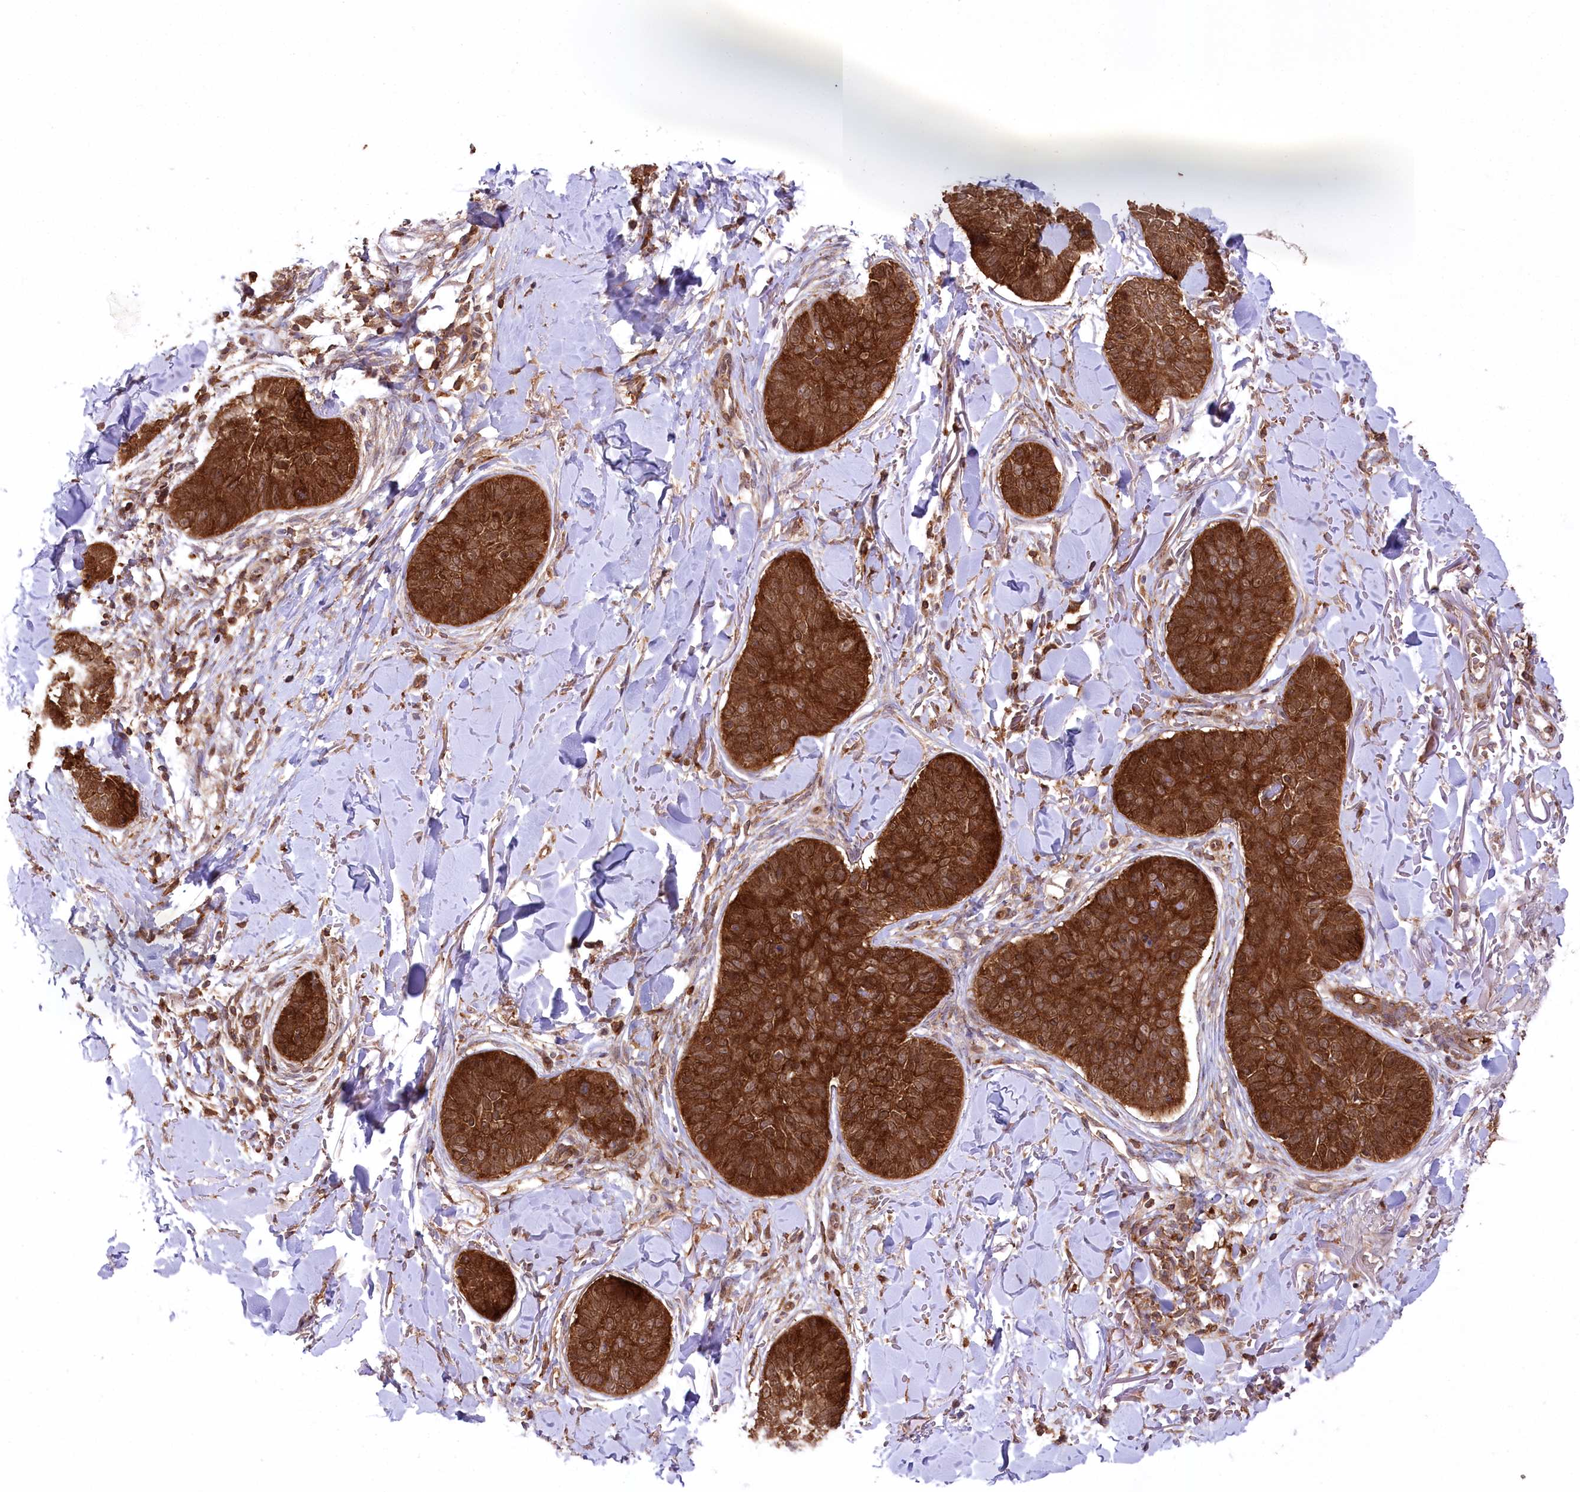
{"staining": {"intensity": "strong", "quantity": ">75%", "location": "cytoplasmic/membranous"}, "tissue": "skin cancer", "cell_type": "Tumor cells", "image_type": "cancer", "snomed": [{"axis": "morphology", "description": "Basal cell carcinoma"}, {"axis": "topography", "description": "Skin"}], "caption": "A brown stain highlights strong cytoplasmic/membranous staining of a protein in human skin cancer (basal cell carcinoma) tumor cells. (brown staining indicates protein expression, while blue staining denotes nuclei).", "gene": "CCDC91", "patient": {"sex": "male", "age": 85}}